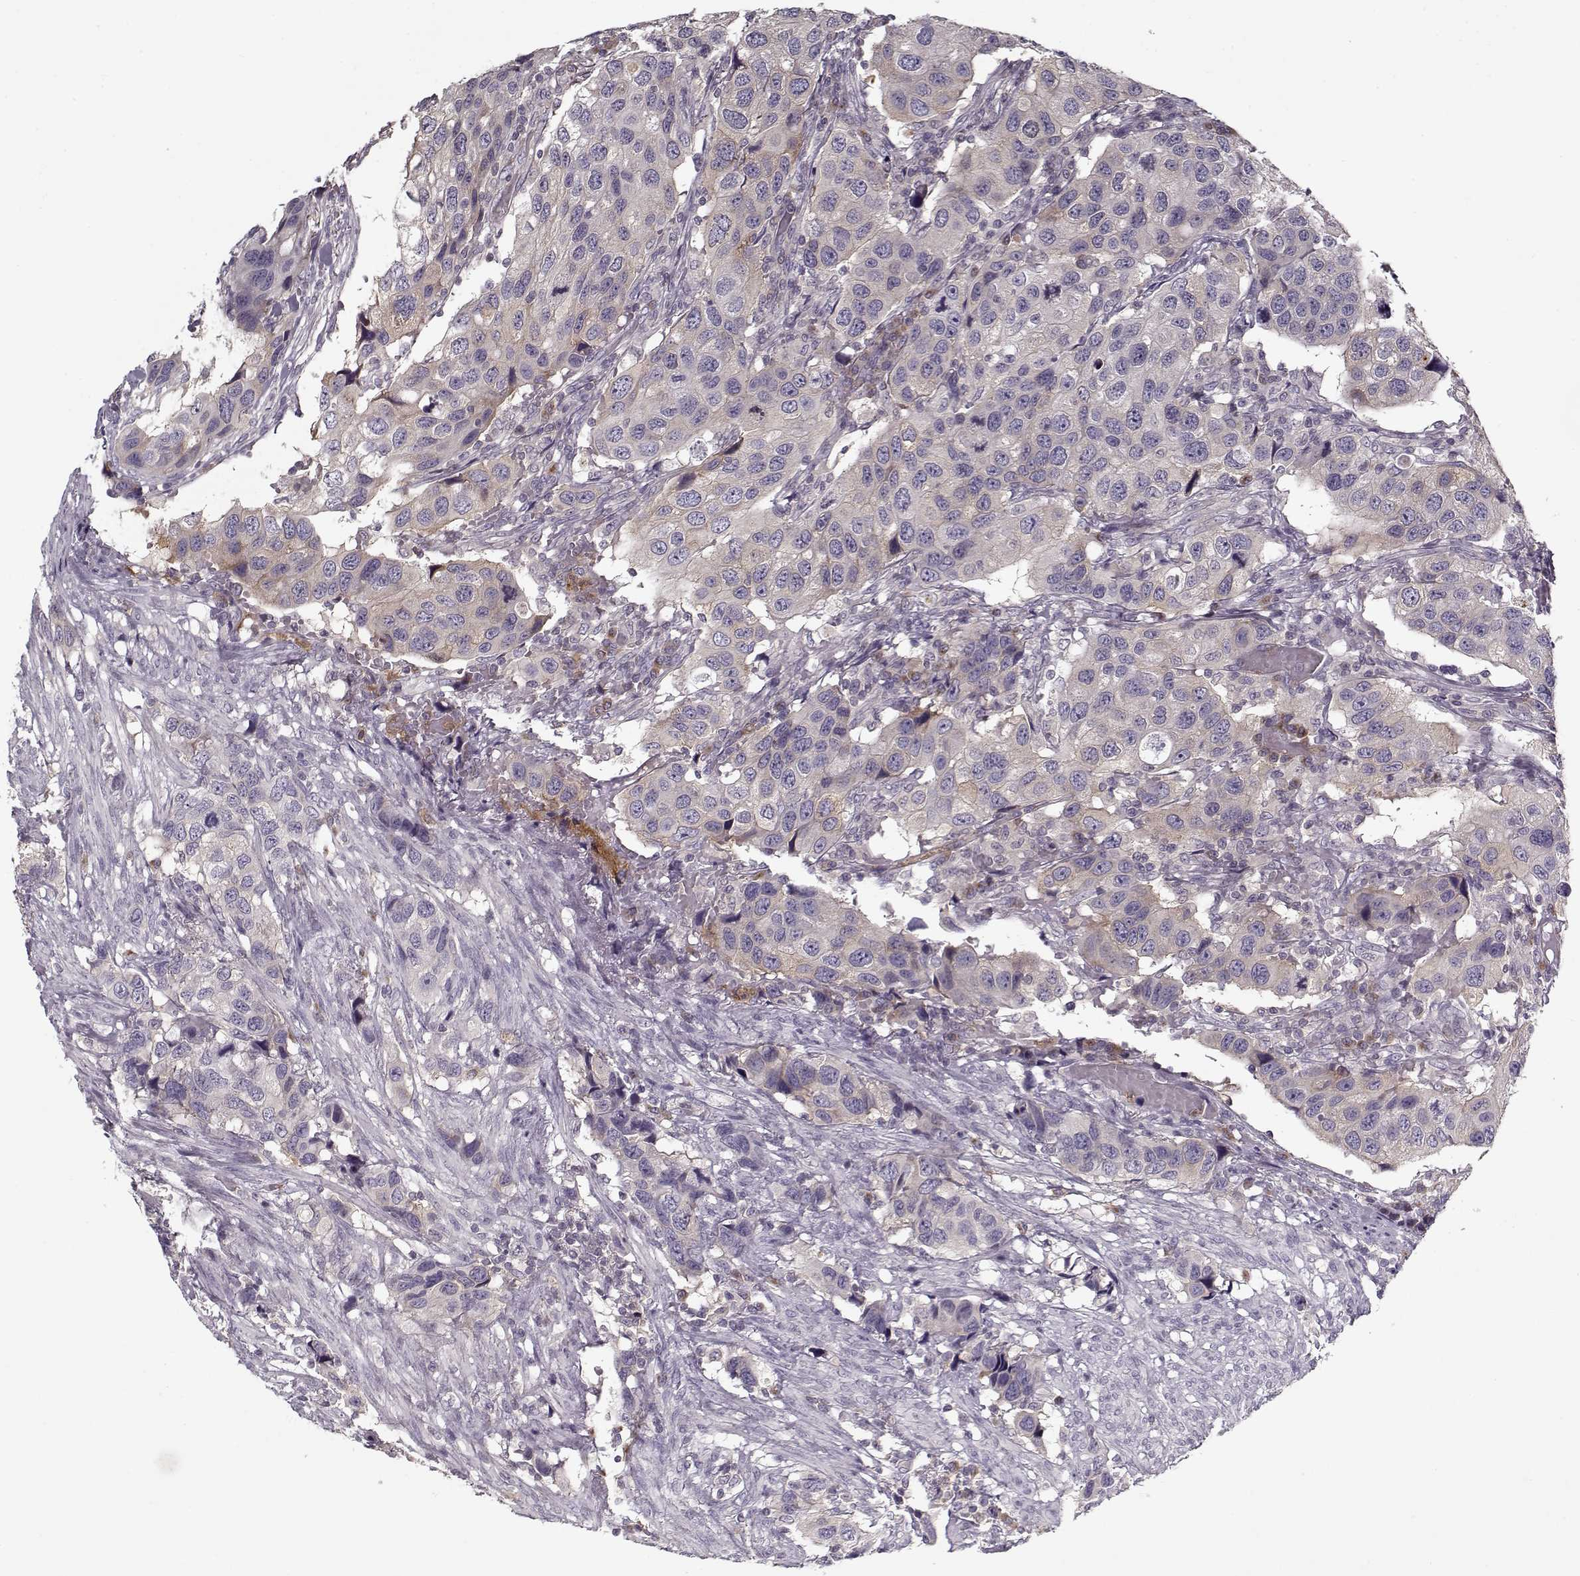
{"staining": {"intensity": "weak", "quantity": "<25%", "location": "cytoplasmic/membranous"}, "tissue": "urothelial cancer", "cell_type": "Tumor cells", "image_type": "cancer", "snomed": [{"axis": "morphology", "description": "Urothelial carcinoma, High grade"}, {"axis": "topography", "description": "Urinary bladder"}], "caption": "Tumor cells are negative for protein expression in human urothelial cancer.", "gene": "UNC13D", "patient": {"sex": "male", "age": 79}}